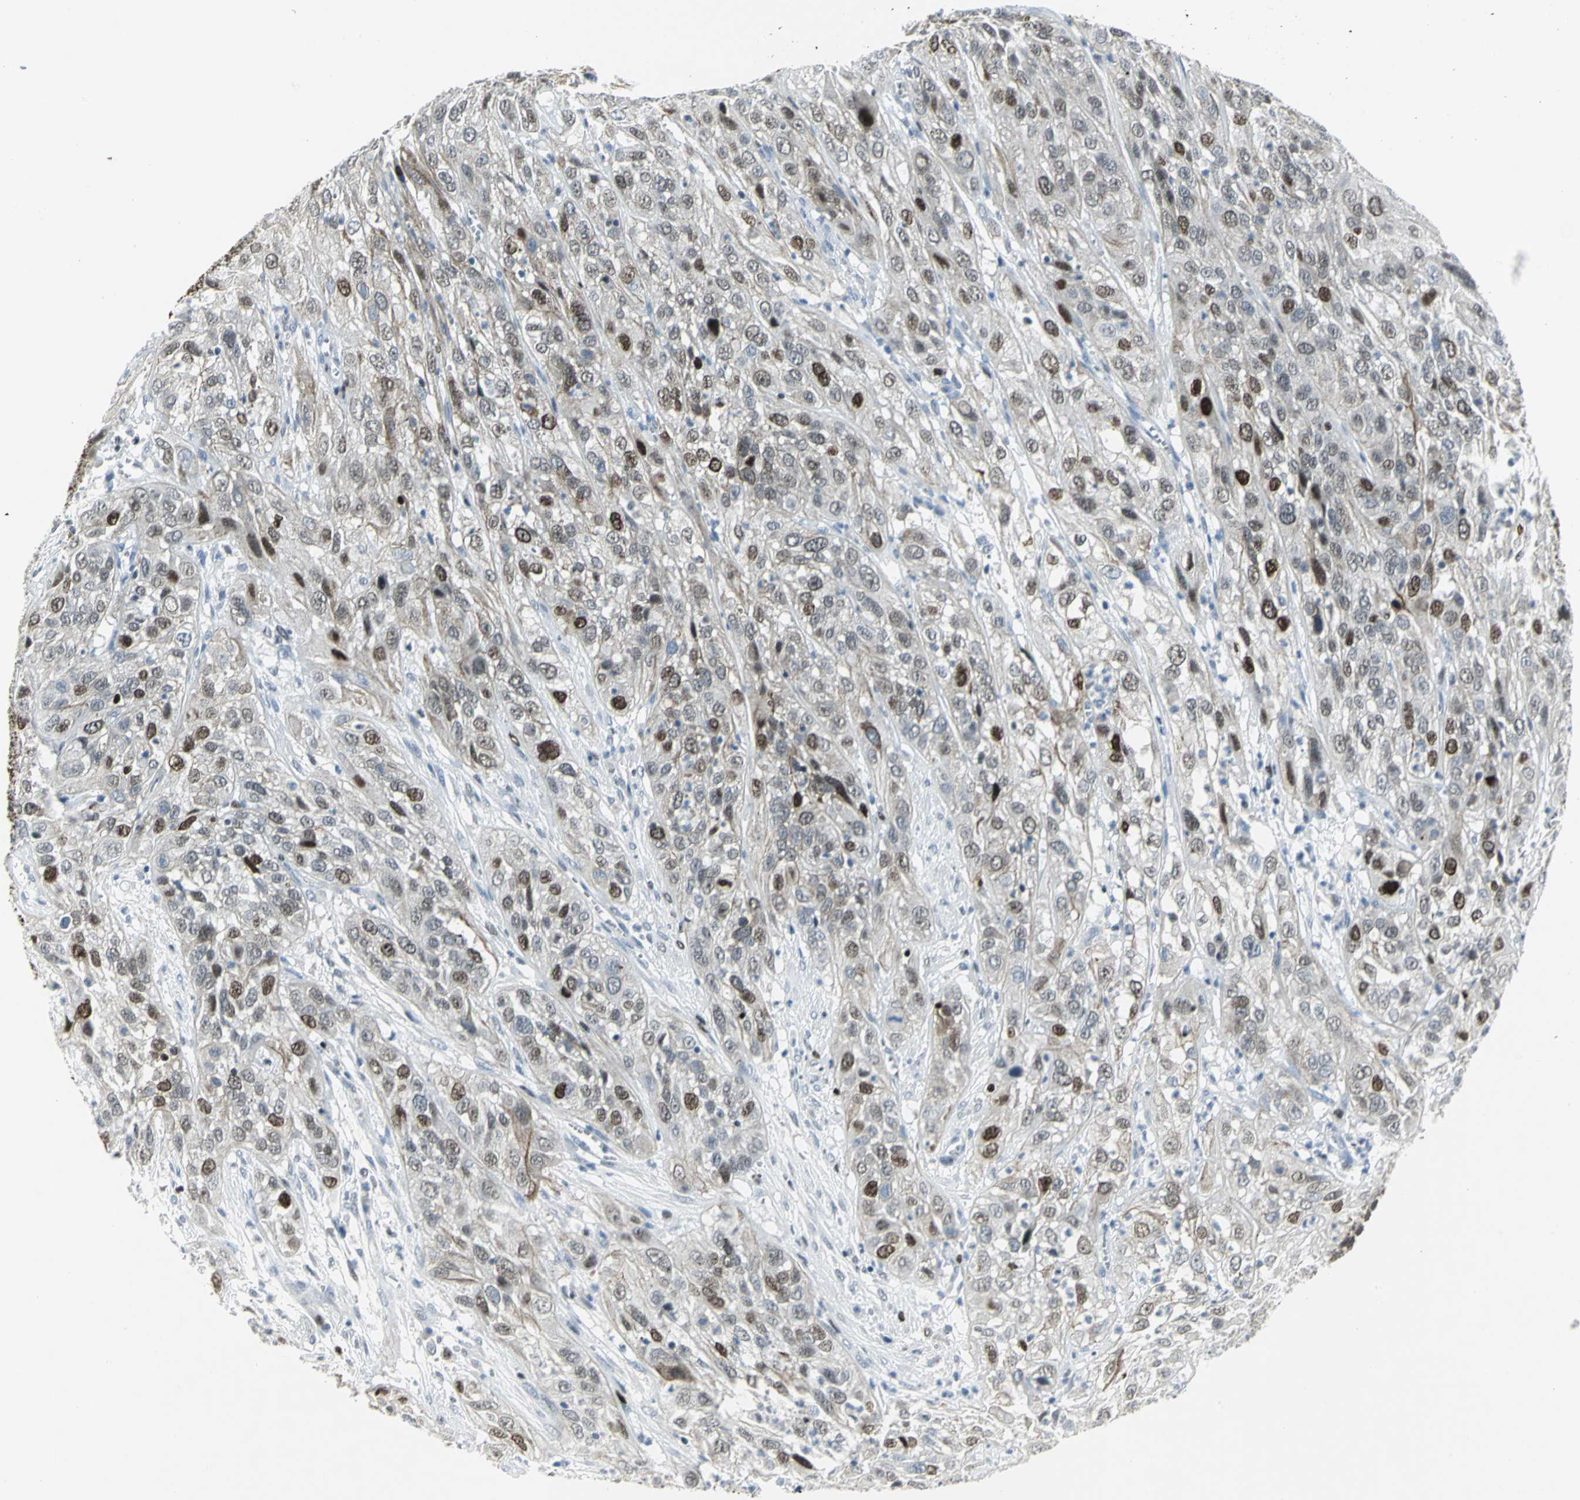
{"staining": {"intensity": "moderate", "quantity": "25%-75%", "location": "nuclear"}, "tissue": "cervical cancer", "cell_type": "Tumor cells", "image_type": "cancer", "snomed": [{"axis": "morphology", "description": "Squamous cell carcinoma, NOS"}, {"axis": "topography", "description": "Cervix"}], "caption": "The image demonstrates staining of cervical squamous cell carcinoma, revealing moderate nuclear protein staining (brown color) within tumor cells.", "gene": "RPA1", "patient": {"sex": "female", "age": 32}}